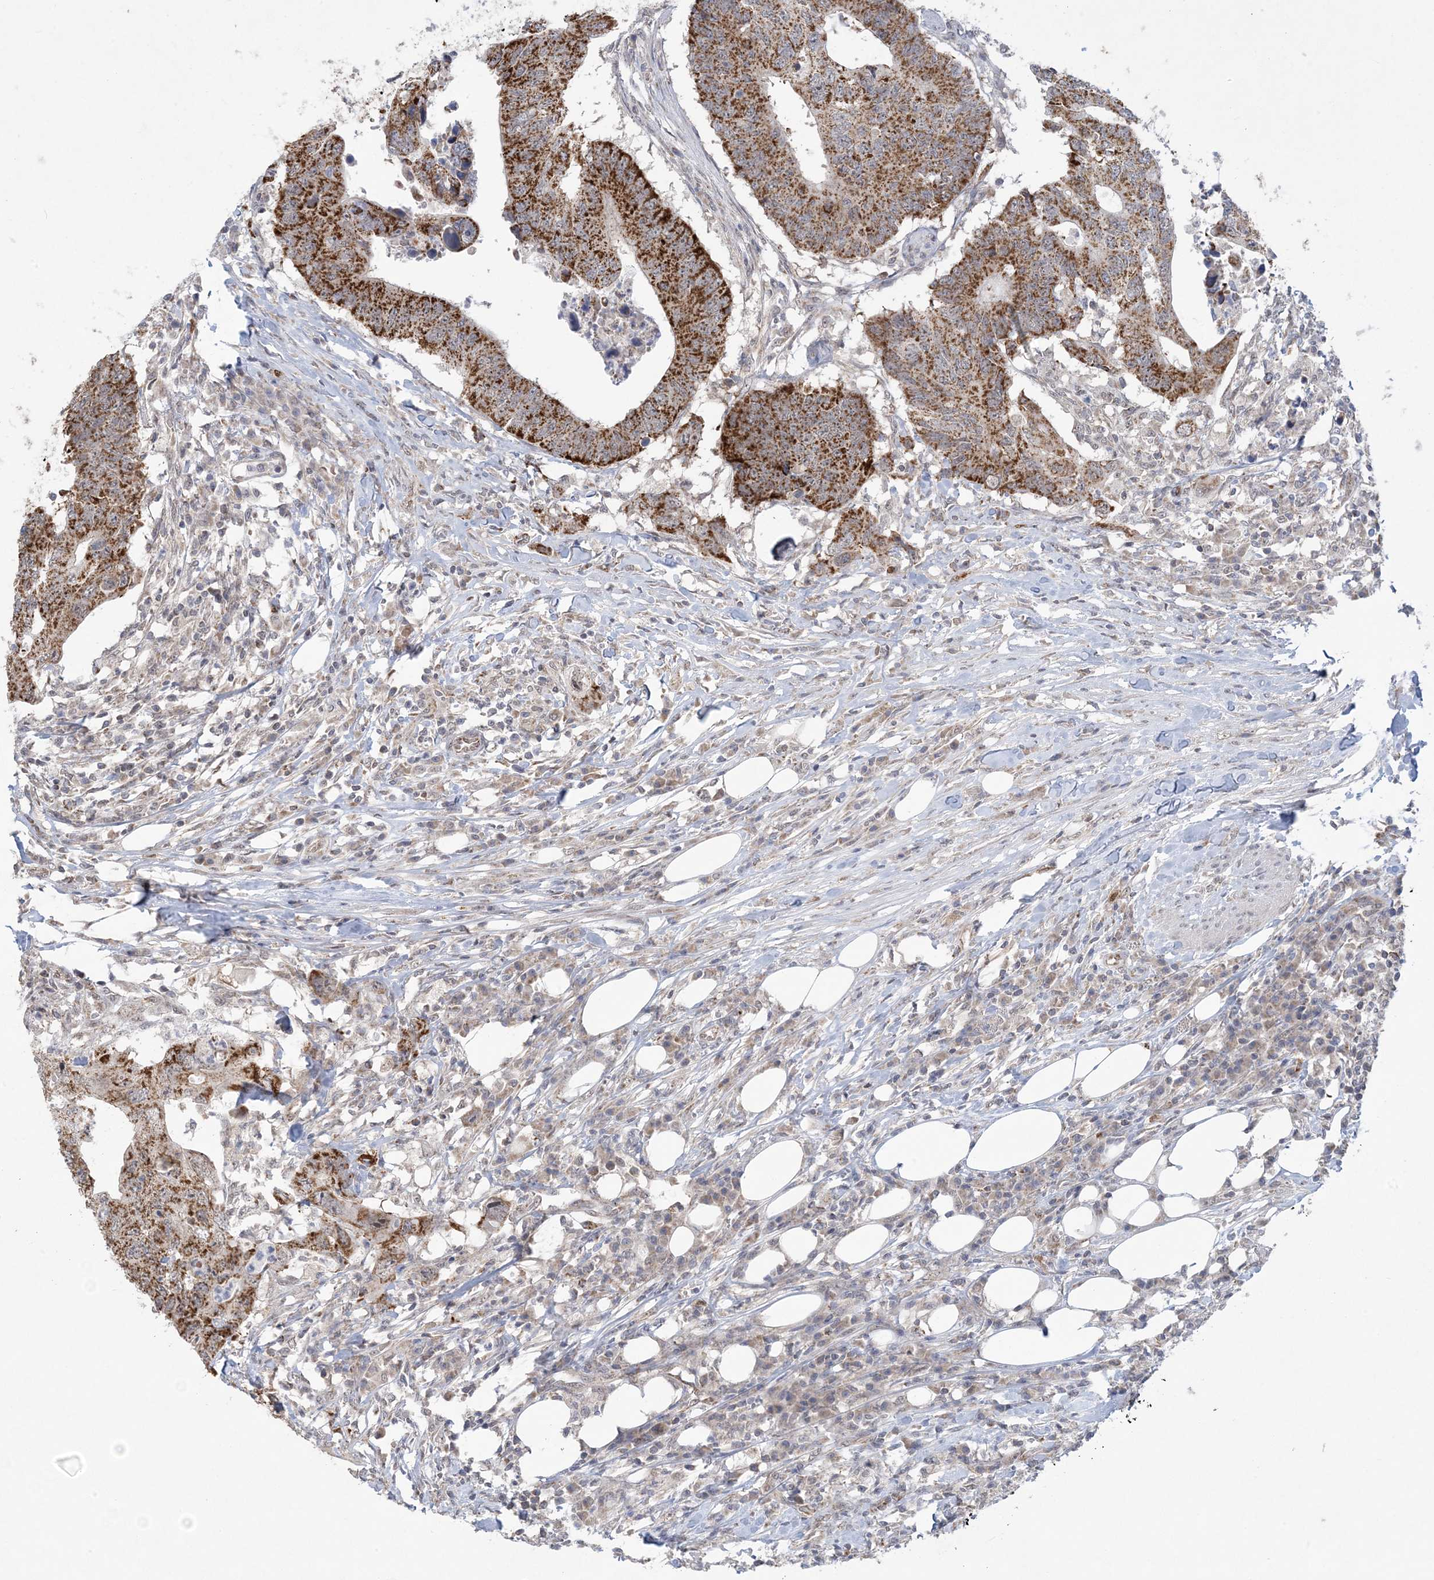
{"staining": {"intensity": "strong", "quantity": ">75%", "location": "cytoplasmic/membranous"}, "tissue": "colorectal cancer", "cell_type": "Tumor cells", "image_type": "cancer", "snomed": [{"axis": "morphology", "description": "Adenocarcinoma, NOS"}, {"axis": "topography", "description": "Colon"}], "caption": "Tumor cells display strong cytoplasmic/membranous staining in about >75% of cells in colorectal cancer. The protein is stained brown, and the nuclei are stained in blue (DAB IHC with brightfield microscopy, high magnification).", "gene": "TRMT10C", "patient": {"sex": "male", "age": 71}}